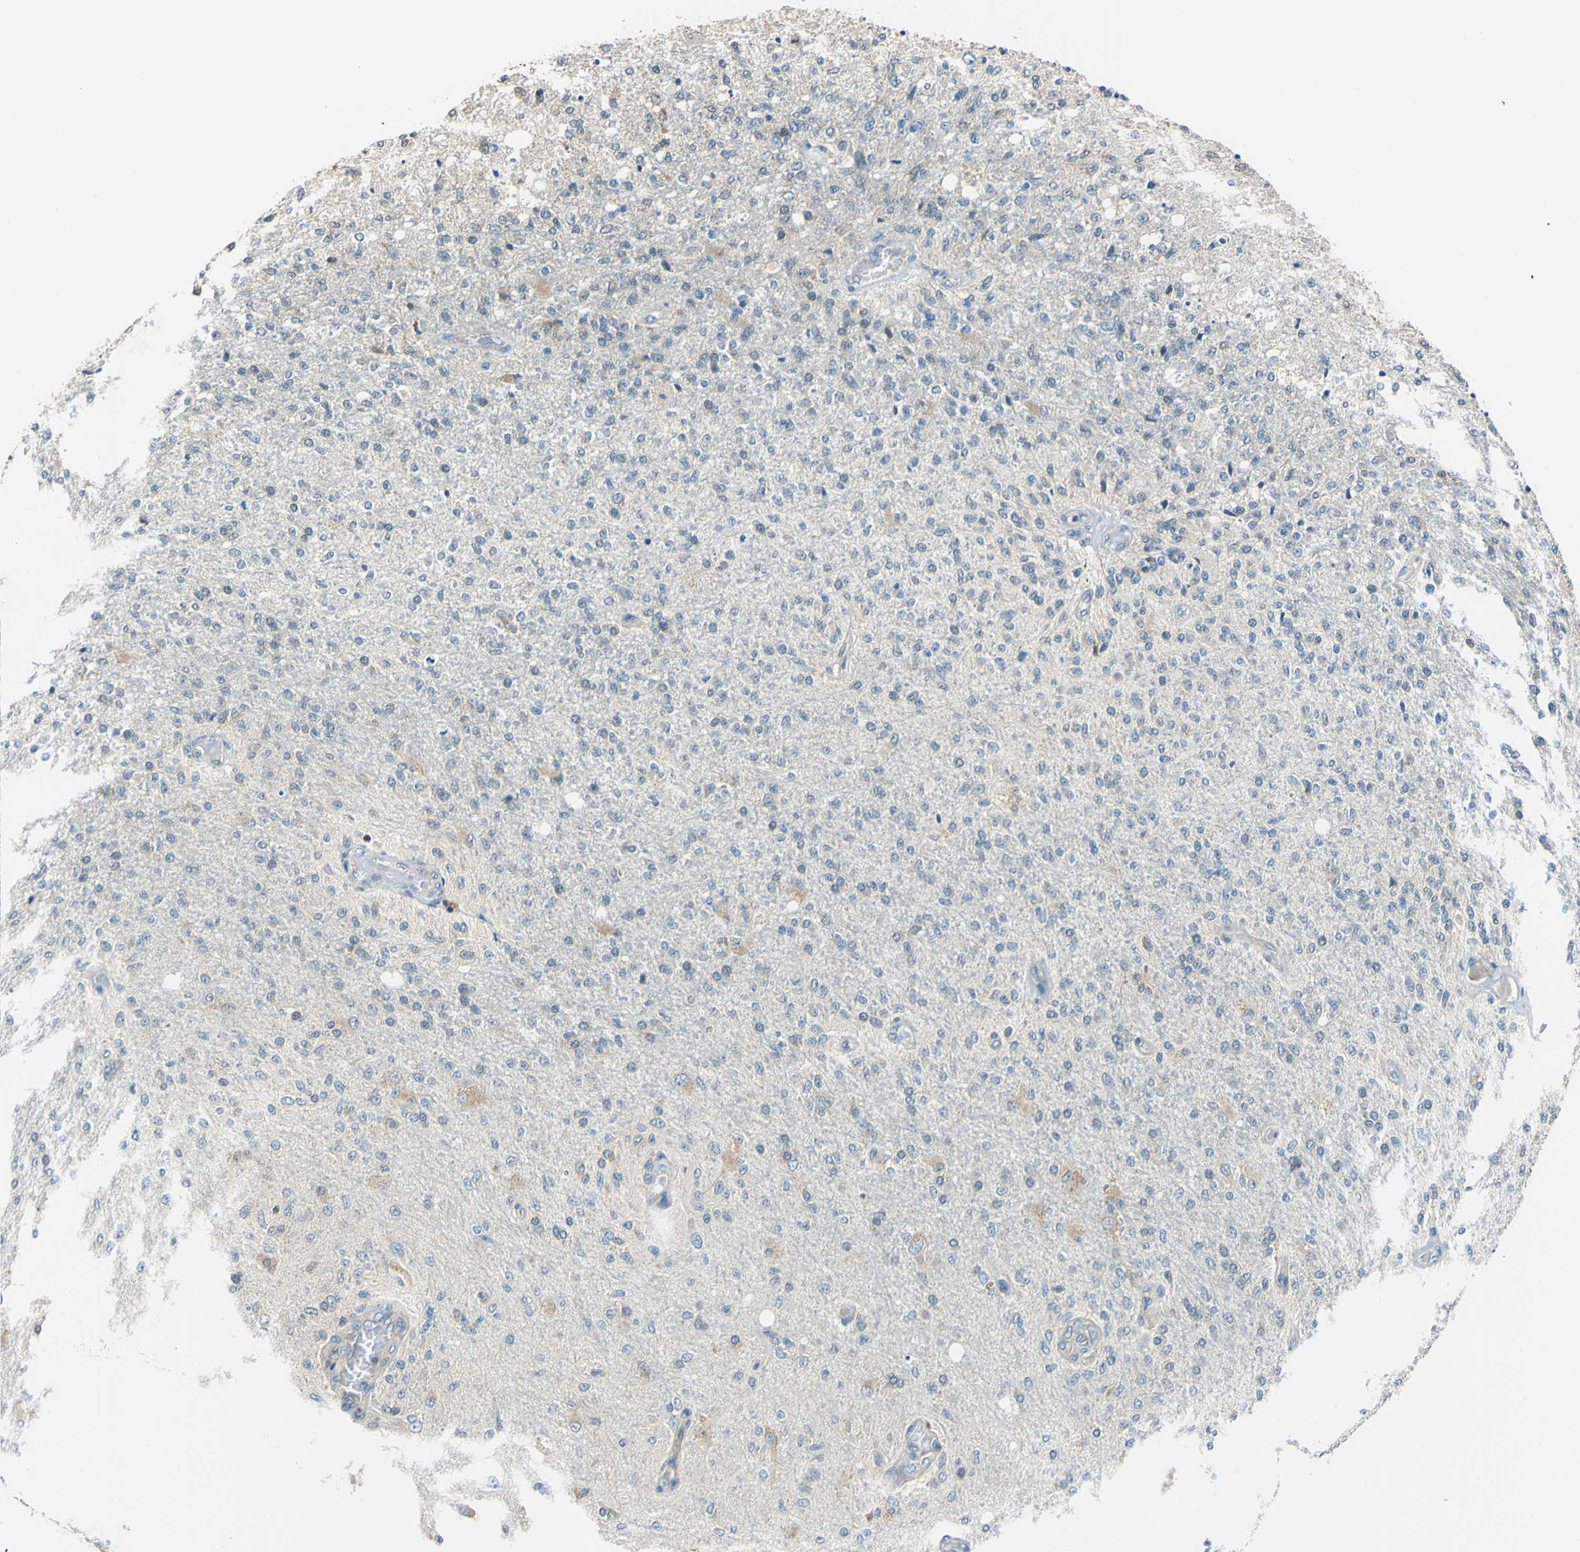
{"staining": {"intensity": "negative", "quantity": "none", "location": "none"}, "tissue": "glioma", "cell_type": "Tumor cells", "image_type": "cancer", "snomed": [{"axis": "morphology", "description": "Normal tissue, NOS"}, {"axis": "morphology", "description": "Glioma, malignant, High grade"}, {"axis": "topography", "description": "Cerebral cortex"}], "caption": "Tumor cells show no significant protein positivity in glioma.", "gene": "CPA3", "patient": {"sex": "male", "age": 77}}